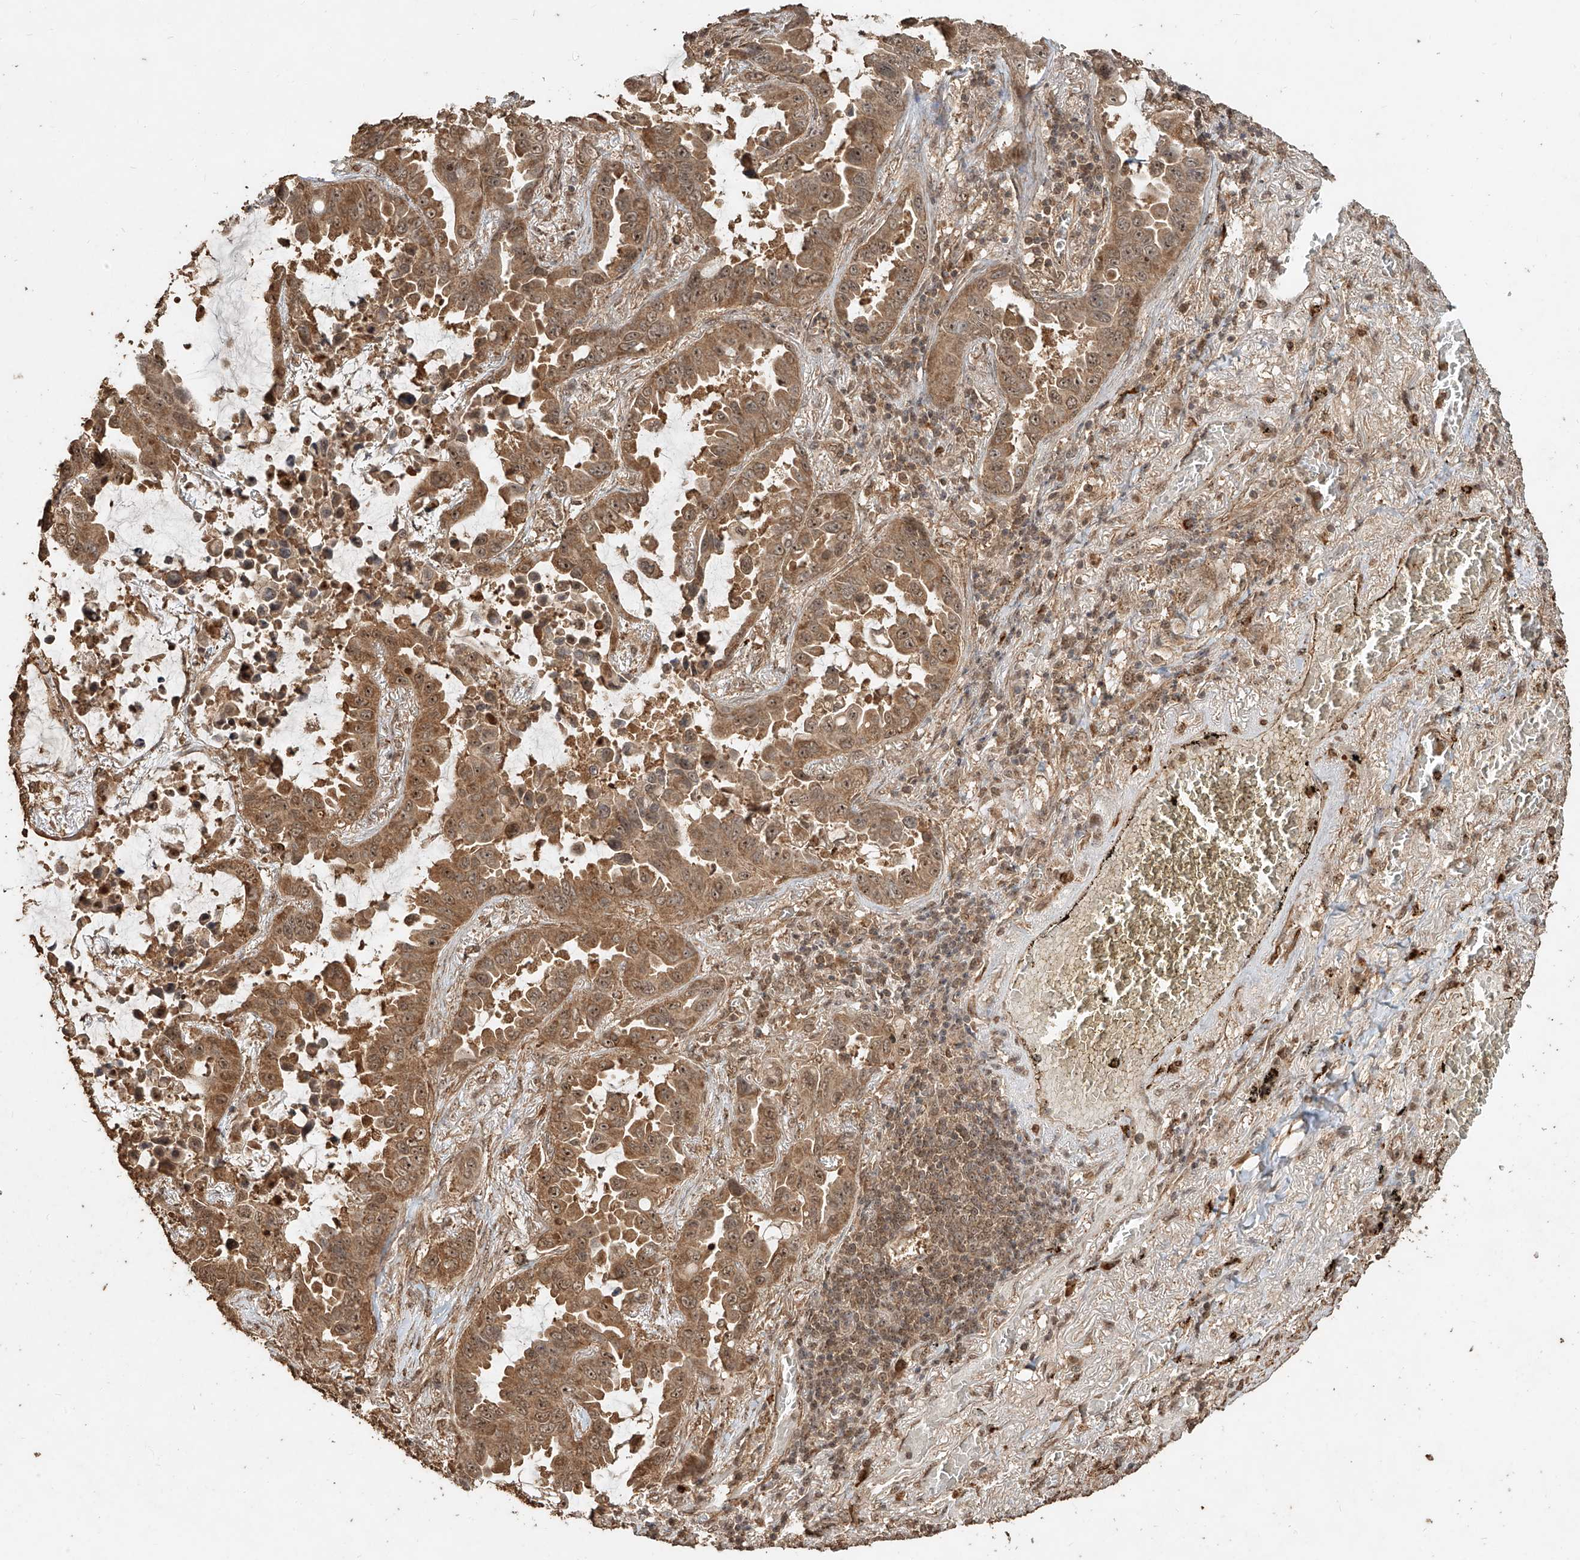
{"staining": {"intensity": "moderate", "quantity": ">75%", "location": "cytoplasmic/membranous,nuclear"}, "tissue": "lung cancer", "cell_type": "Tumor cells", "image_type": "cancer", "snomed": [{"axis": "morphology", "description": "Adenocarcinoma, NOS"}, {"axis": "topography", "description": "Lung"}], "caption": "Lung adenocarcinoma stained with DAB (3,3'-diaminobenzidine) immunohistochemistry (IHC) reveals medium levels of moderate cytoplasmic/membranous and nuclear positivity in about >75% of tumor cells.", "gene": "ZNF660", "patient": {"sex": "male", "age": 64}}